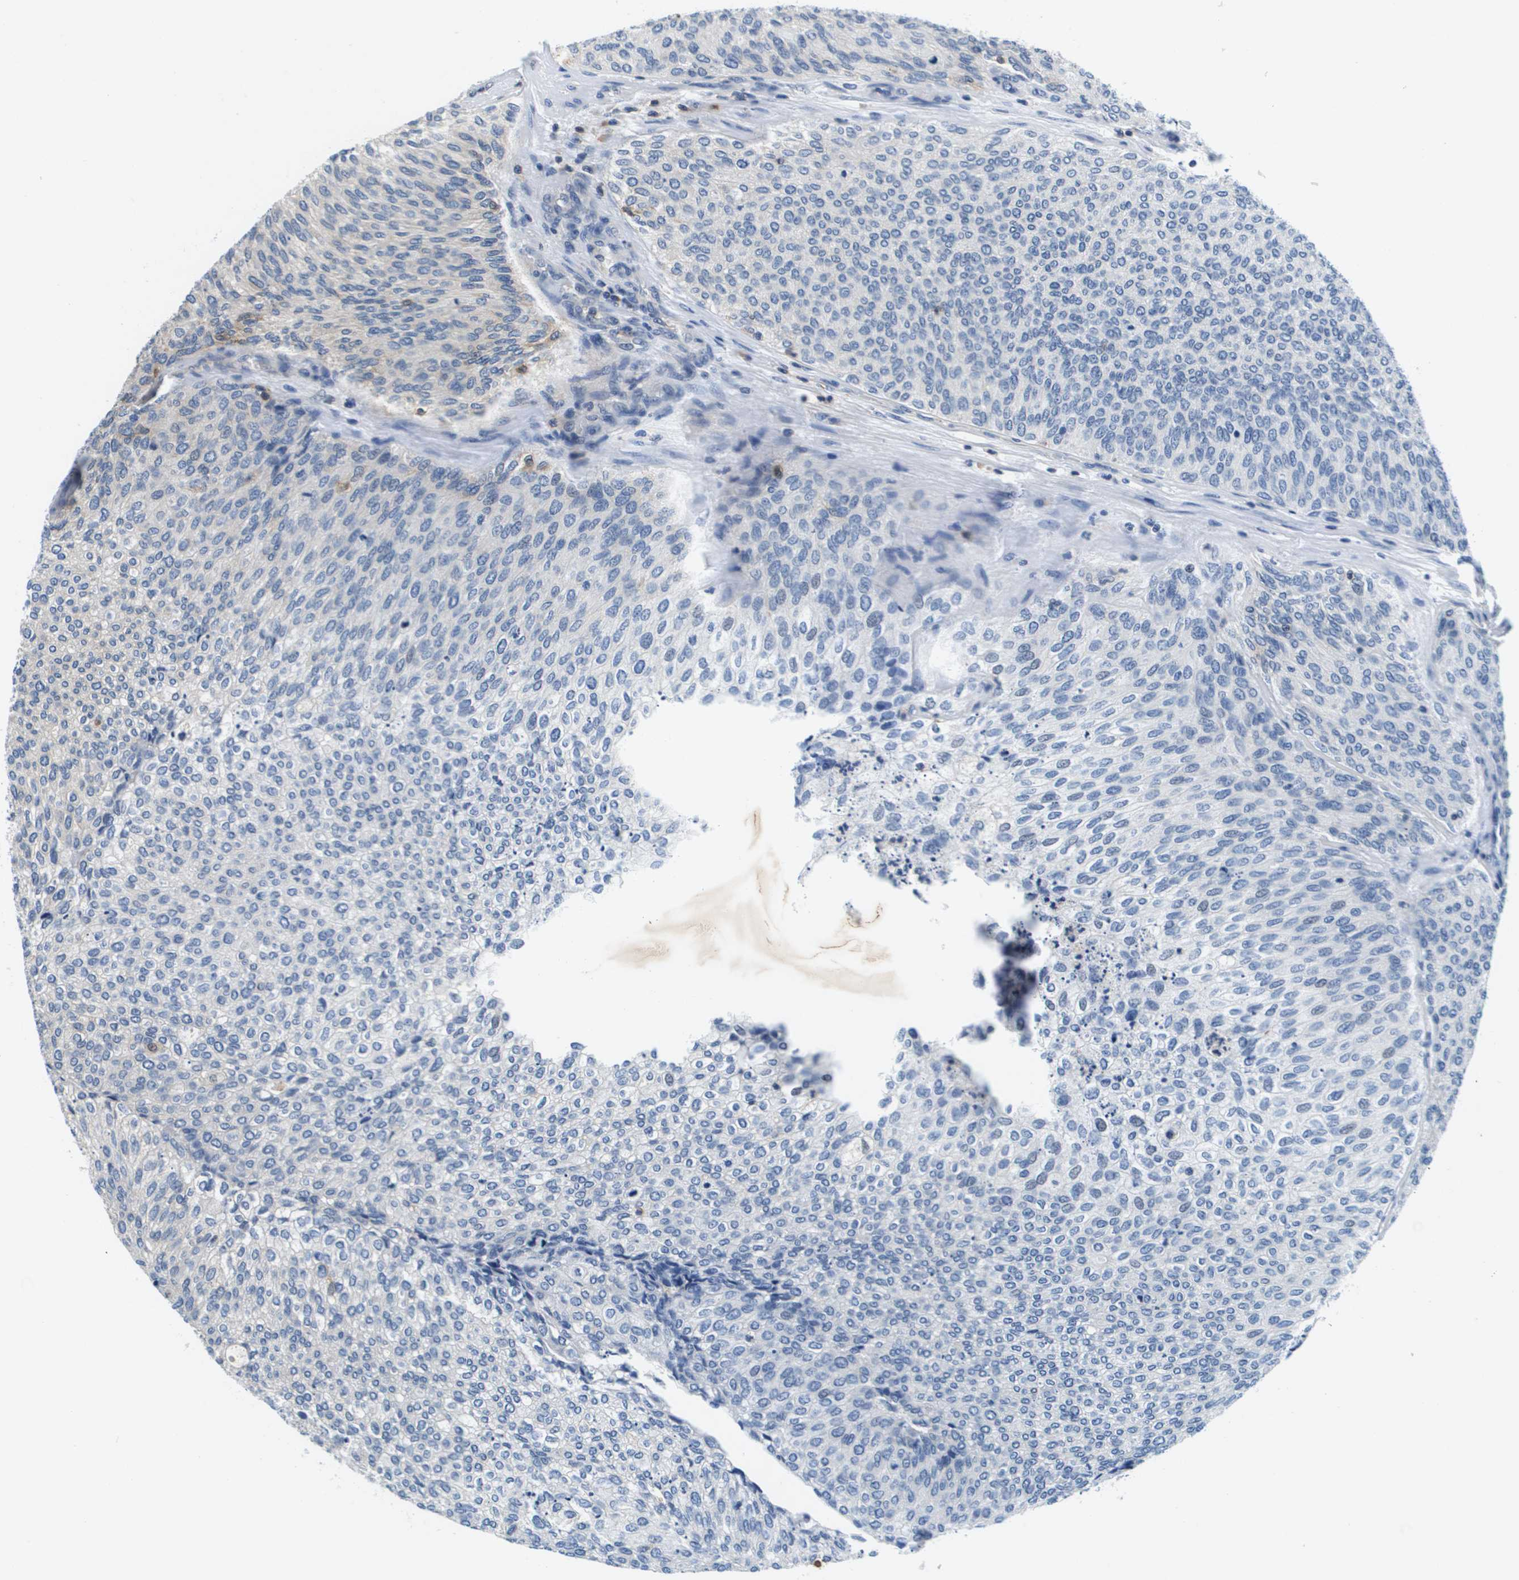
{"staining": {"intensity": "negative", "quantity": "none", "location": "none"}, "tissue": "urothelial cancer", "cell_type": "Tumor cells", "image_type": "cancer", "snomed": [{"axis": "morphology", "description": "Urothelial carcinoma, Low grade"}, {"axis": "topography", "description": "Urinary bladder"}], "caption": "Urothelial cancer was stained to show a protein in brown. There is no significant expression in tumor cells. The staining was performed using DAB (3,3'-diaminobenzidine) to visualize the protein expression in brown, while the nuclei were stained in blue with hematoxylin (Magnification: 20x).", "gene": "KCNQ5", "patient": {"sex": "female", "age": 79}}